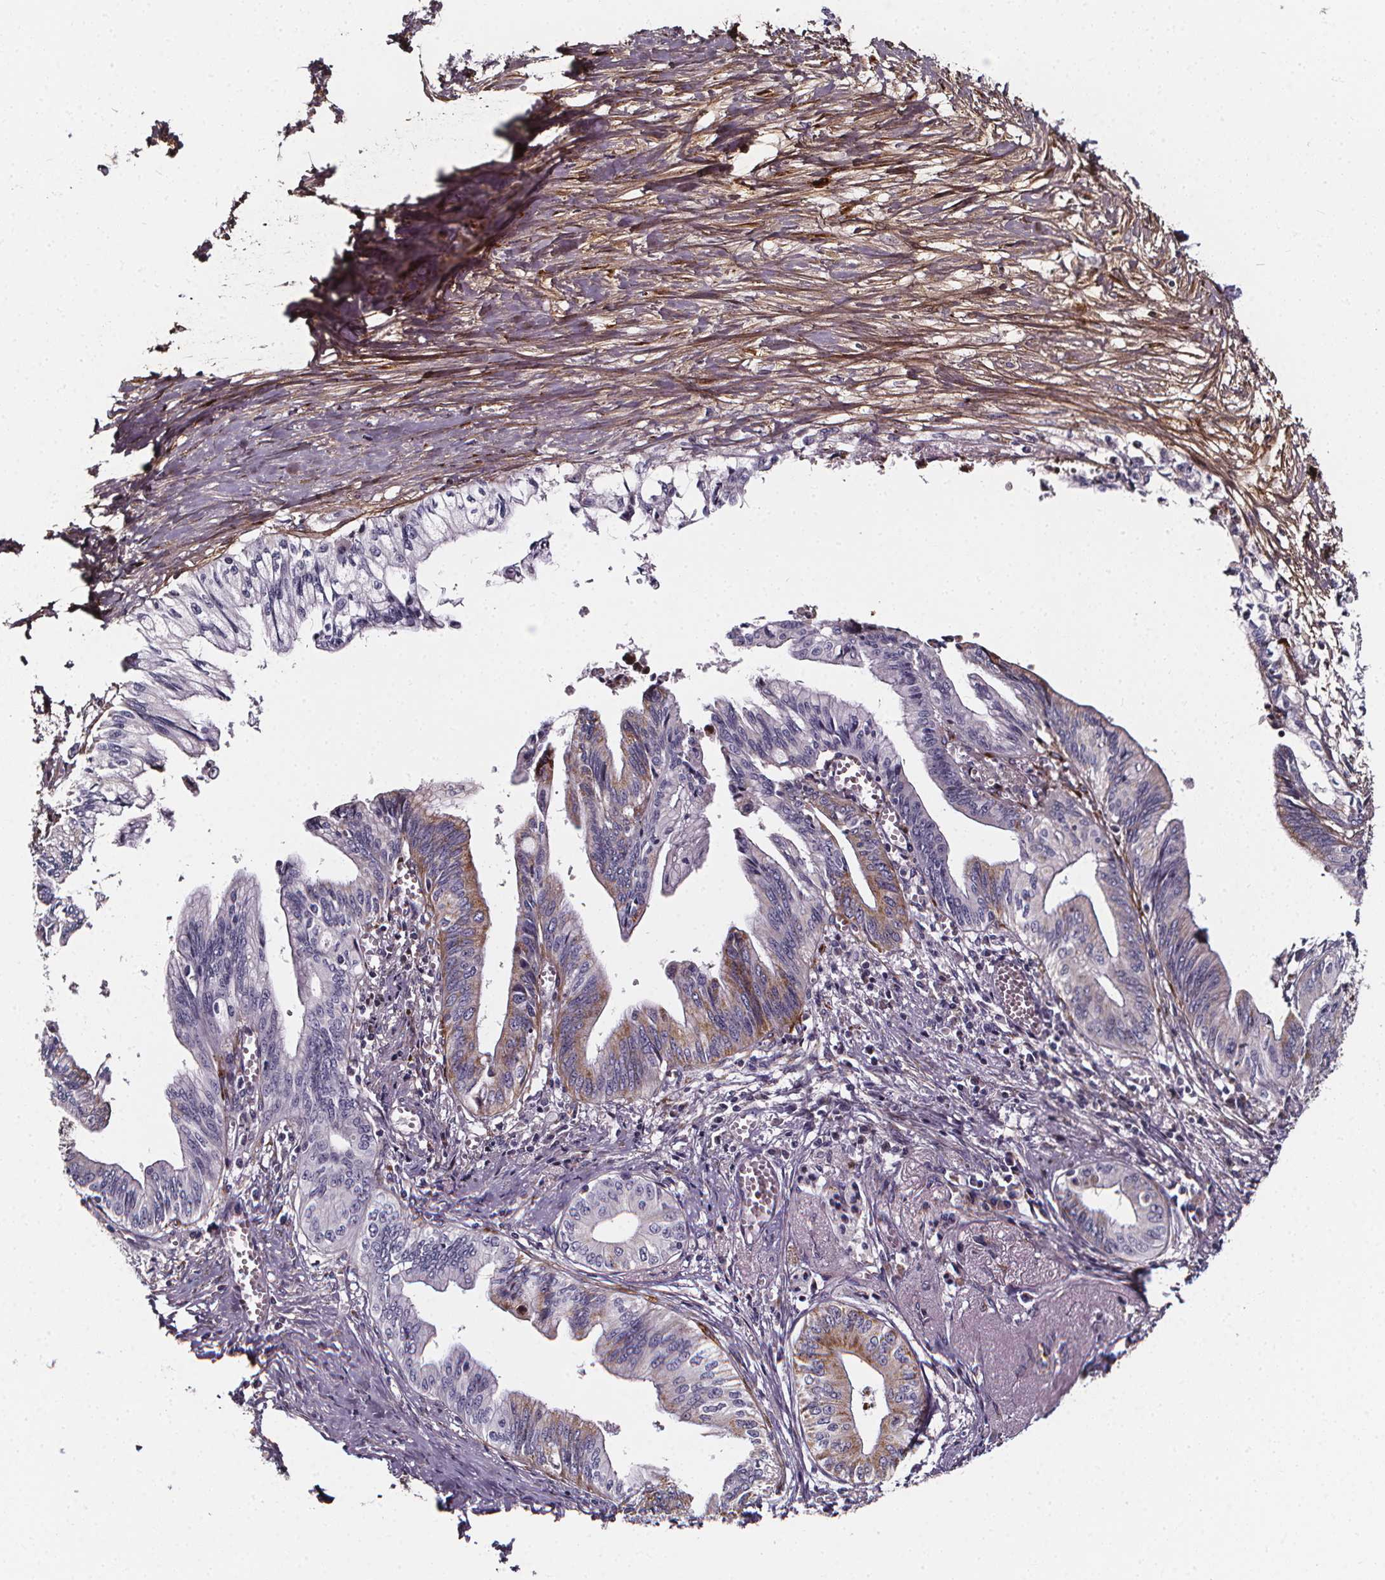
{"staining": {"intensity": "weak", "quantity": "<25%", "location": "cytoplasmic/membranous"}, "tissue": "pancreatic cancer", "cell_type": "Tumor cells", "image_type": "cancer", "snomed": [{"axis": "morphology", "description": "Adenocarcinoma, NOS"}, {"axis": "topography", "description": "Pancreas"}], "caption": "Human pancreatic adenocarcinoma stained for a protein using immunohistochemistry (IHC) reveals no positivity in tumor cells.", "gene": "AEBP1", "patient": {"sex": "female", "age": 61}}